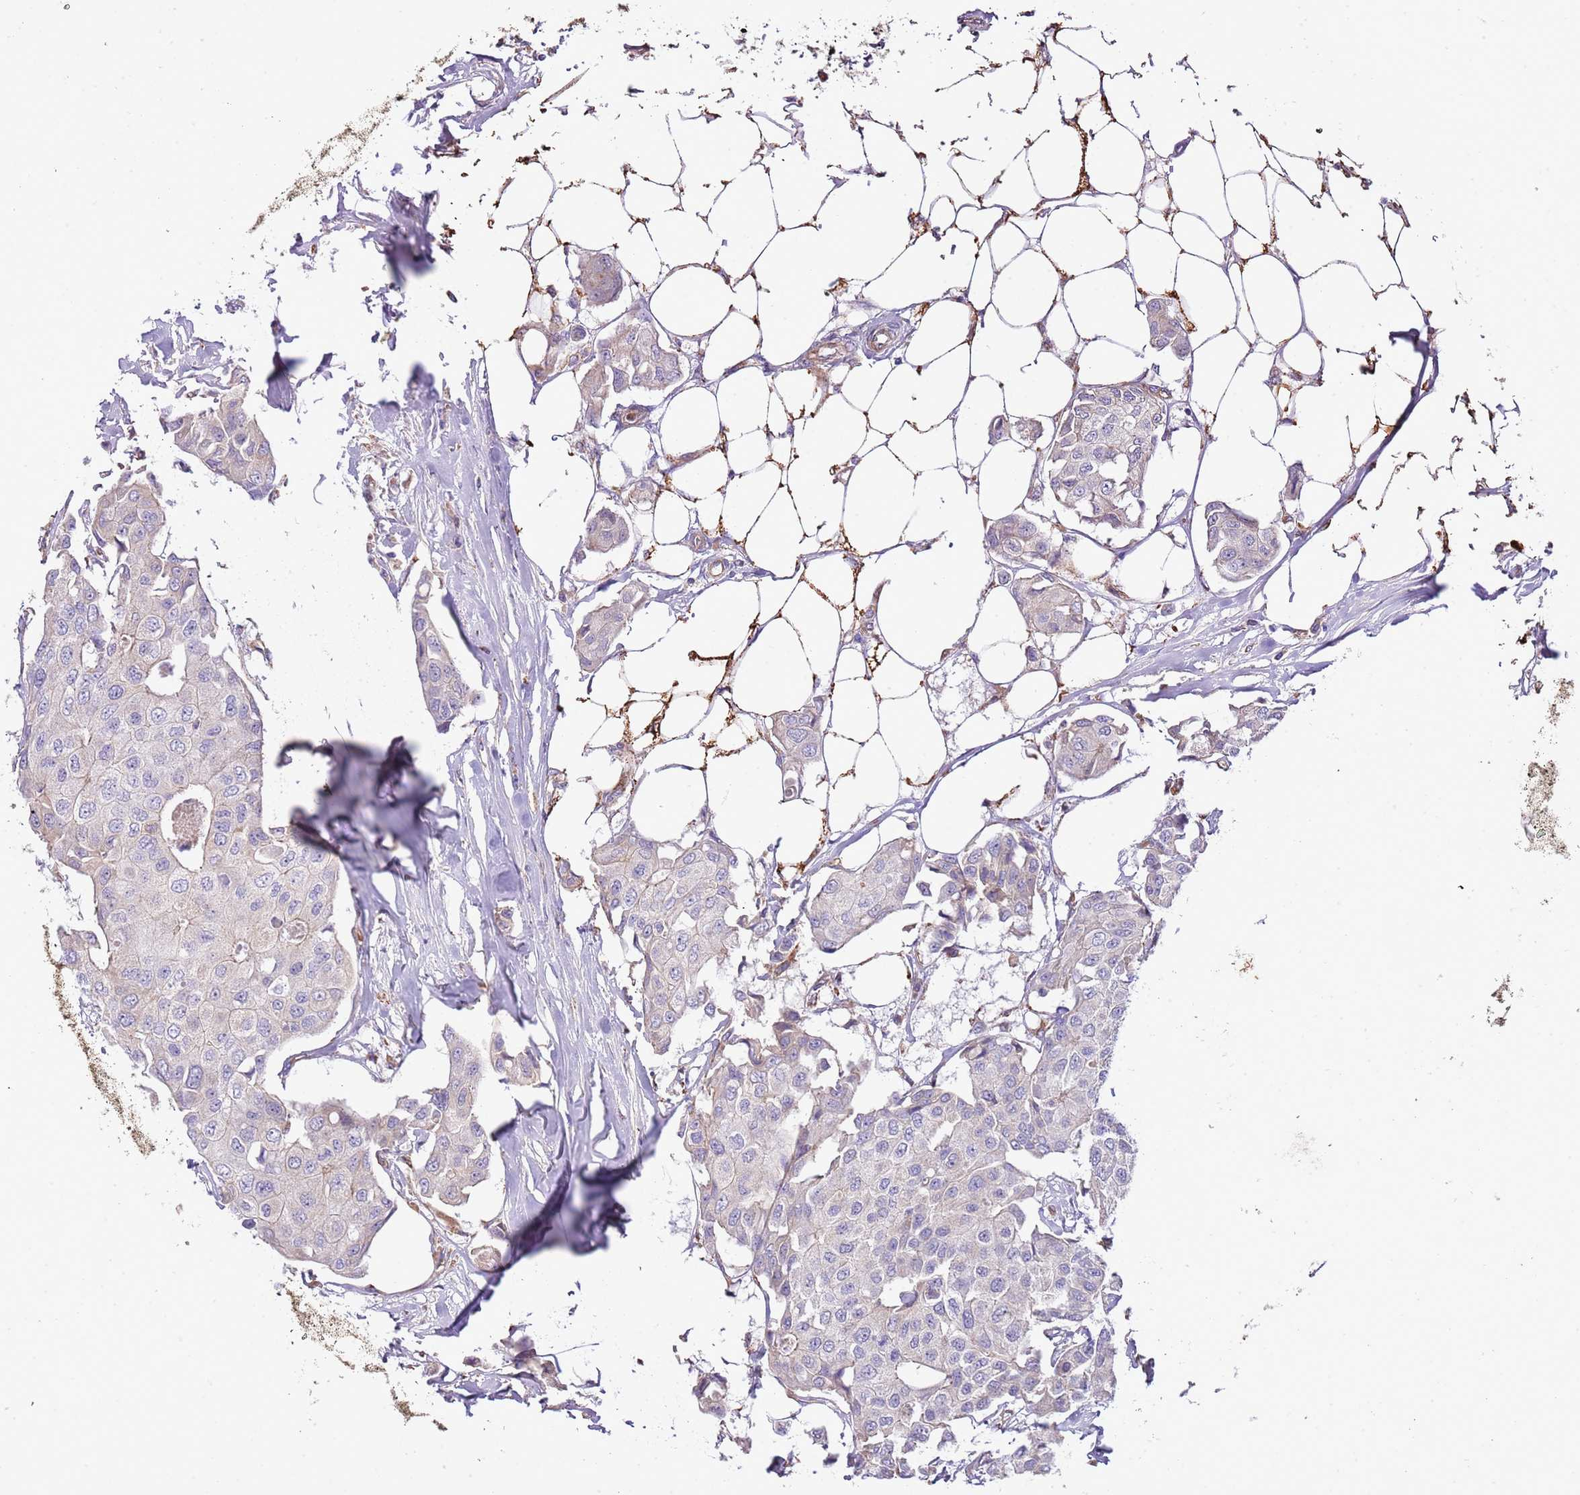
{"staining": {"intensity": "negative", "quantity": "none", "location": "none"}, "tissue": "breast cancer", "cell_type": "Tumor cells", "image_type": "cancer", "snomed": [{"axis": "morphology", "description": "Duct carcinoma"}, {"axis": "topography", "description": "Breast"}, {"axis": "topography", "description": "Lymph node"}], "caption": "A high-resolution histopathology image shows immunohistochemistry (IHC) staining of breast cancer (invasive ductal carcinoma), which displays no significant expression in tumor cells. Nuclei are stained in blue.", "gene": "DOCK6", "patient": {"sex": "female", "age": 80}}